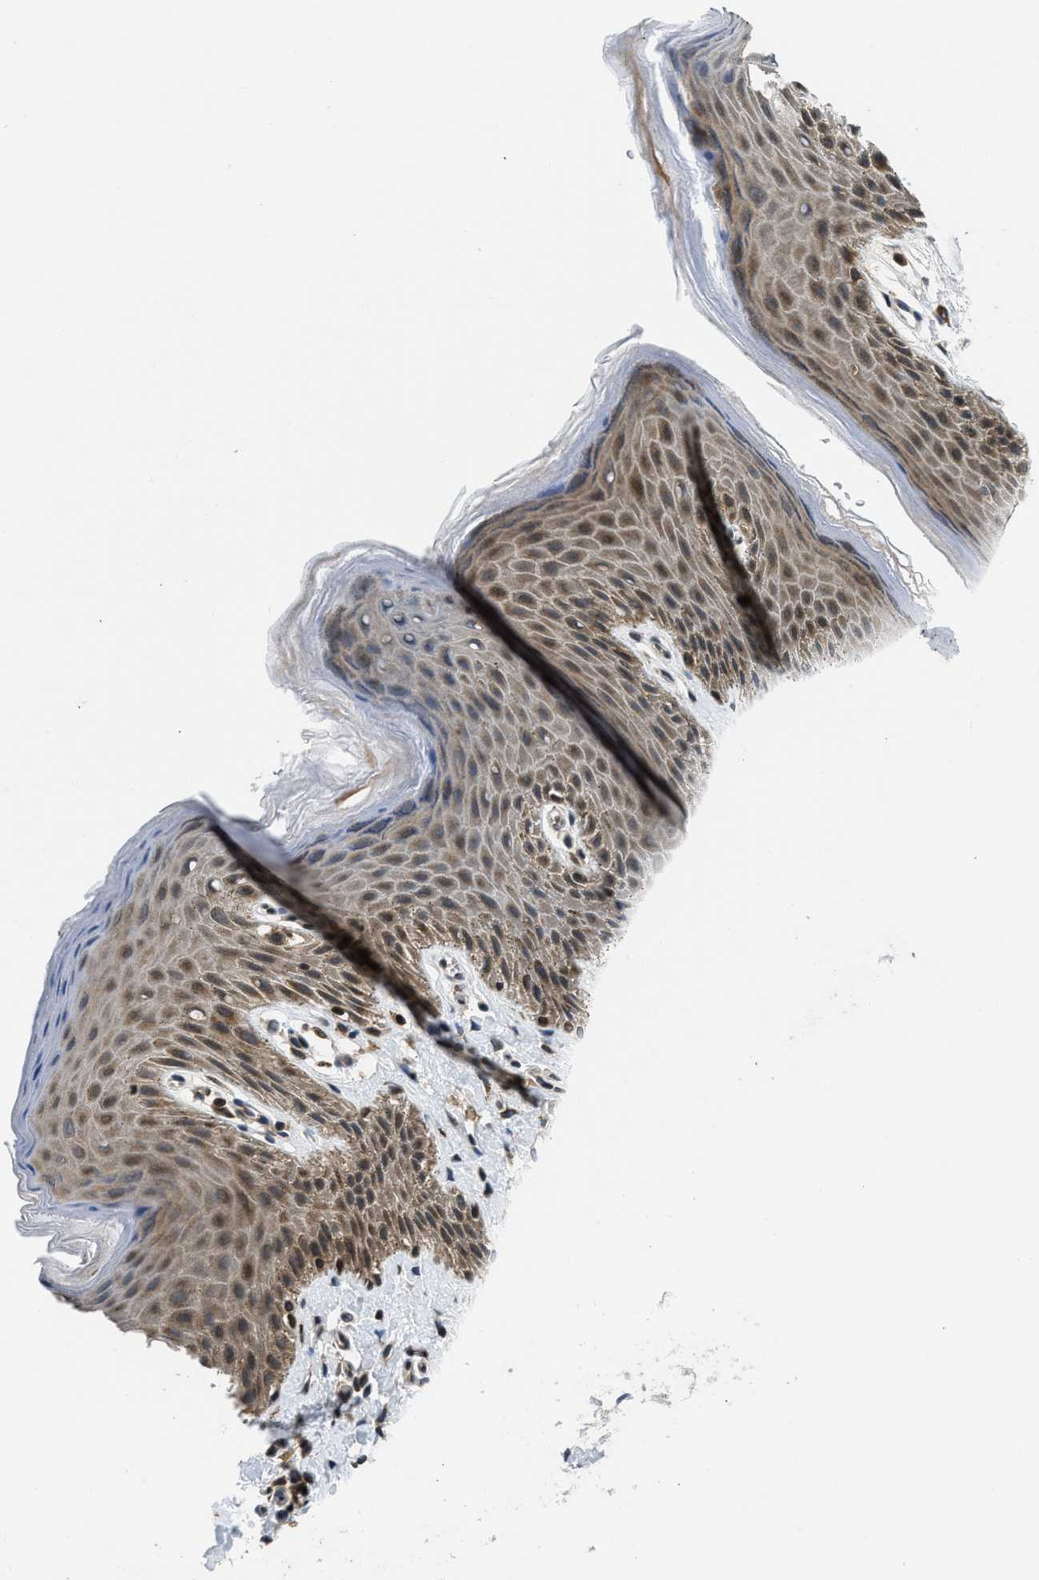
{"staining": {"intensity": "moderate", "quantity": ">75%", "location": "cytoplasmic/membranous,nuclear"}, "tissue": "skin", "cell_type": "Epidermal cells", "image_type": "normal", "snomed": [{"axis": "morphology", "description": "Normal tissue, NOS"}, {"axis": "topography", "description": "Anal"}], "caption": "Skin stained with DAB (3,3'-diaminobenzidine) IHC reveals medium levels of moderate cytoplasmic/membranous,nuclear expression in about >75% of epidermal cells.", "gene": "MTMR1", "patient": {"sex": "male", "age": 44}}